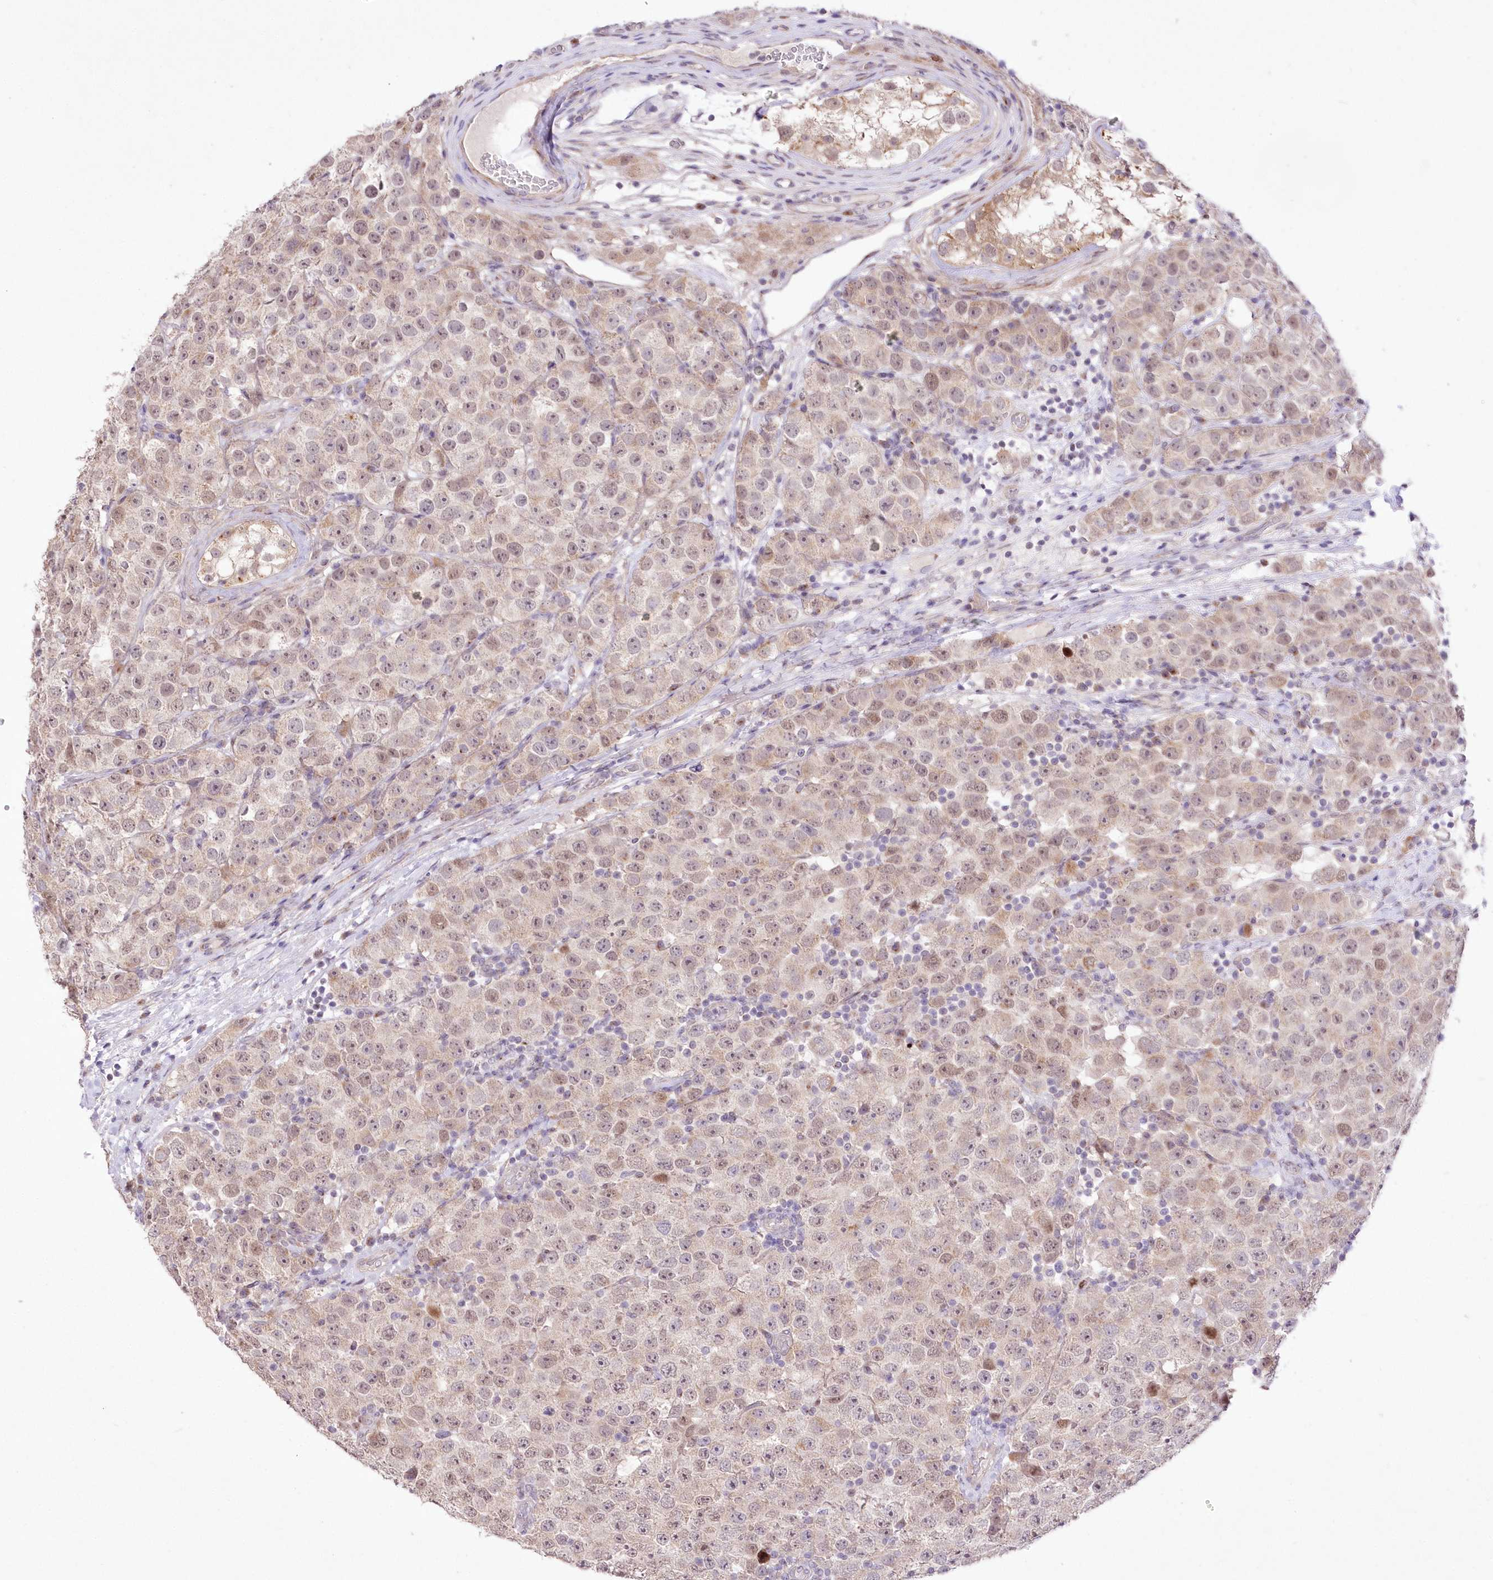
{"staining": {"intensity": "weak", "quantity": ">75%", "location": "cytoplasmic/membranous"}, "tissue": "testis cancer", "cell_type": "Tumor cells", "image_type": "cancer", "snomed": [{"axis": "morphology", "description": "Seminoma, NOS"}, {"axis": "topography", "description": "Testis"}], "caption": "Weak cytoplasmic/membranous protein positivity is identified in about >75% of tumor cells in testis cancer (seminoma).", "gene": "FAM241B", "patient": {"sex": "male", "age": 28}}